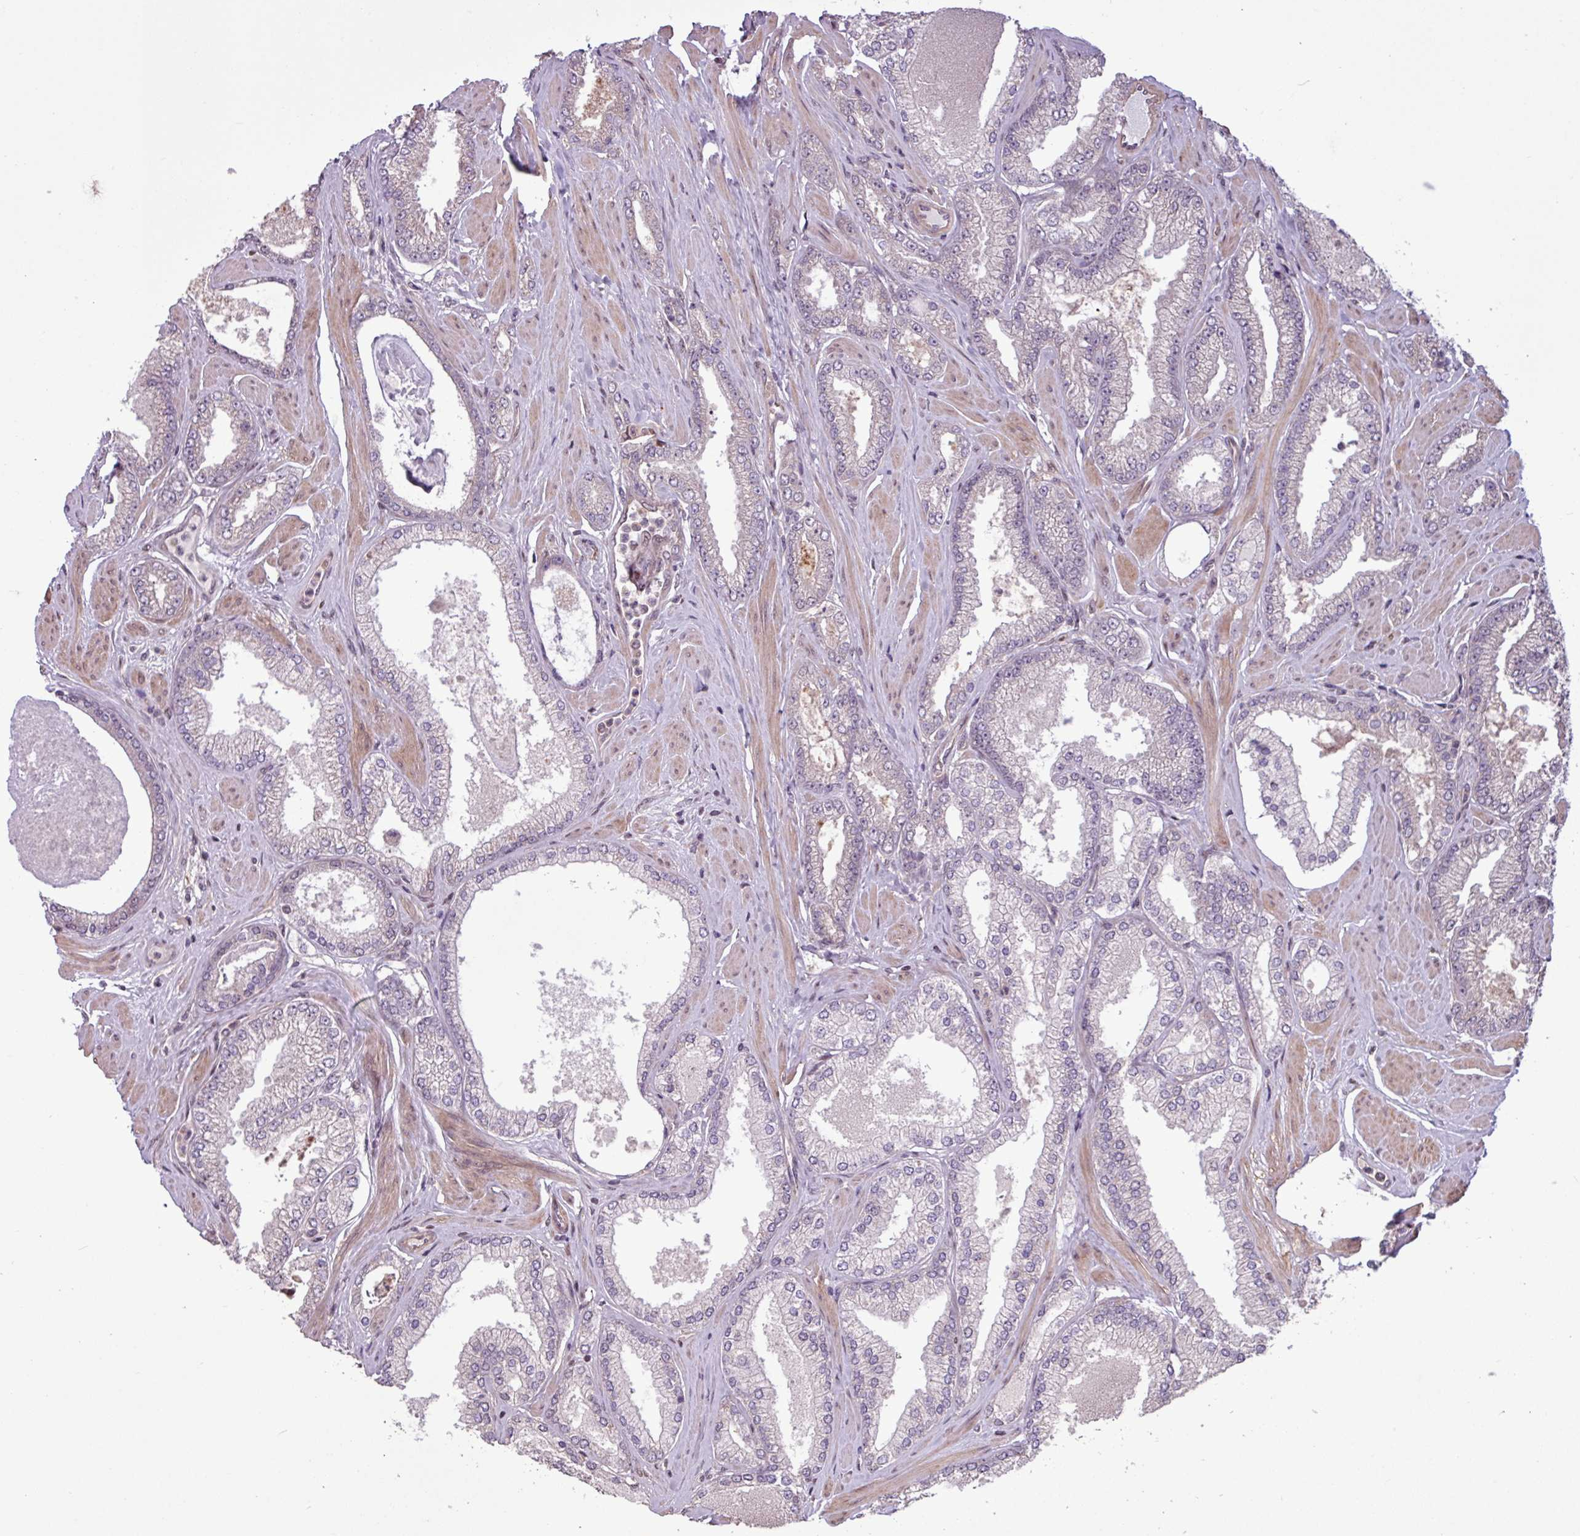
{"staining": {"intensity": "negative", "quantity": "none", "location": "none"}, "tissue": "prostate cancer", "cell_type": "Tumor cells", "image_type": "cancer", "snomed": [{"axis": "morphology", "description": "Adenocarcinoma, Low grade"}, {"axis": "topography", "description": "Prostate"}], "caption": "There is no significant expression in tumor cells of adenocarcinoma (low-grade) (prostate).", "gene": "PDPR", "patient": {"sex": "male", "age": 42}}